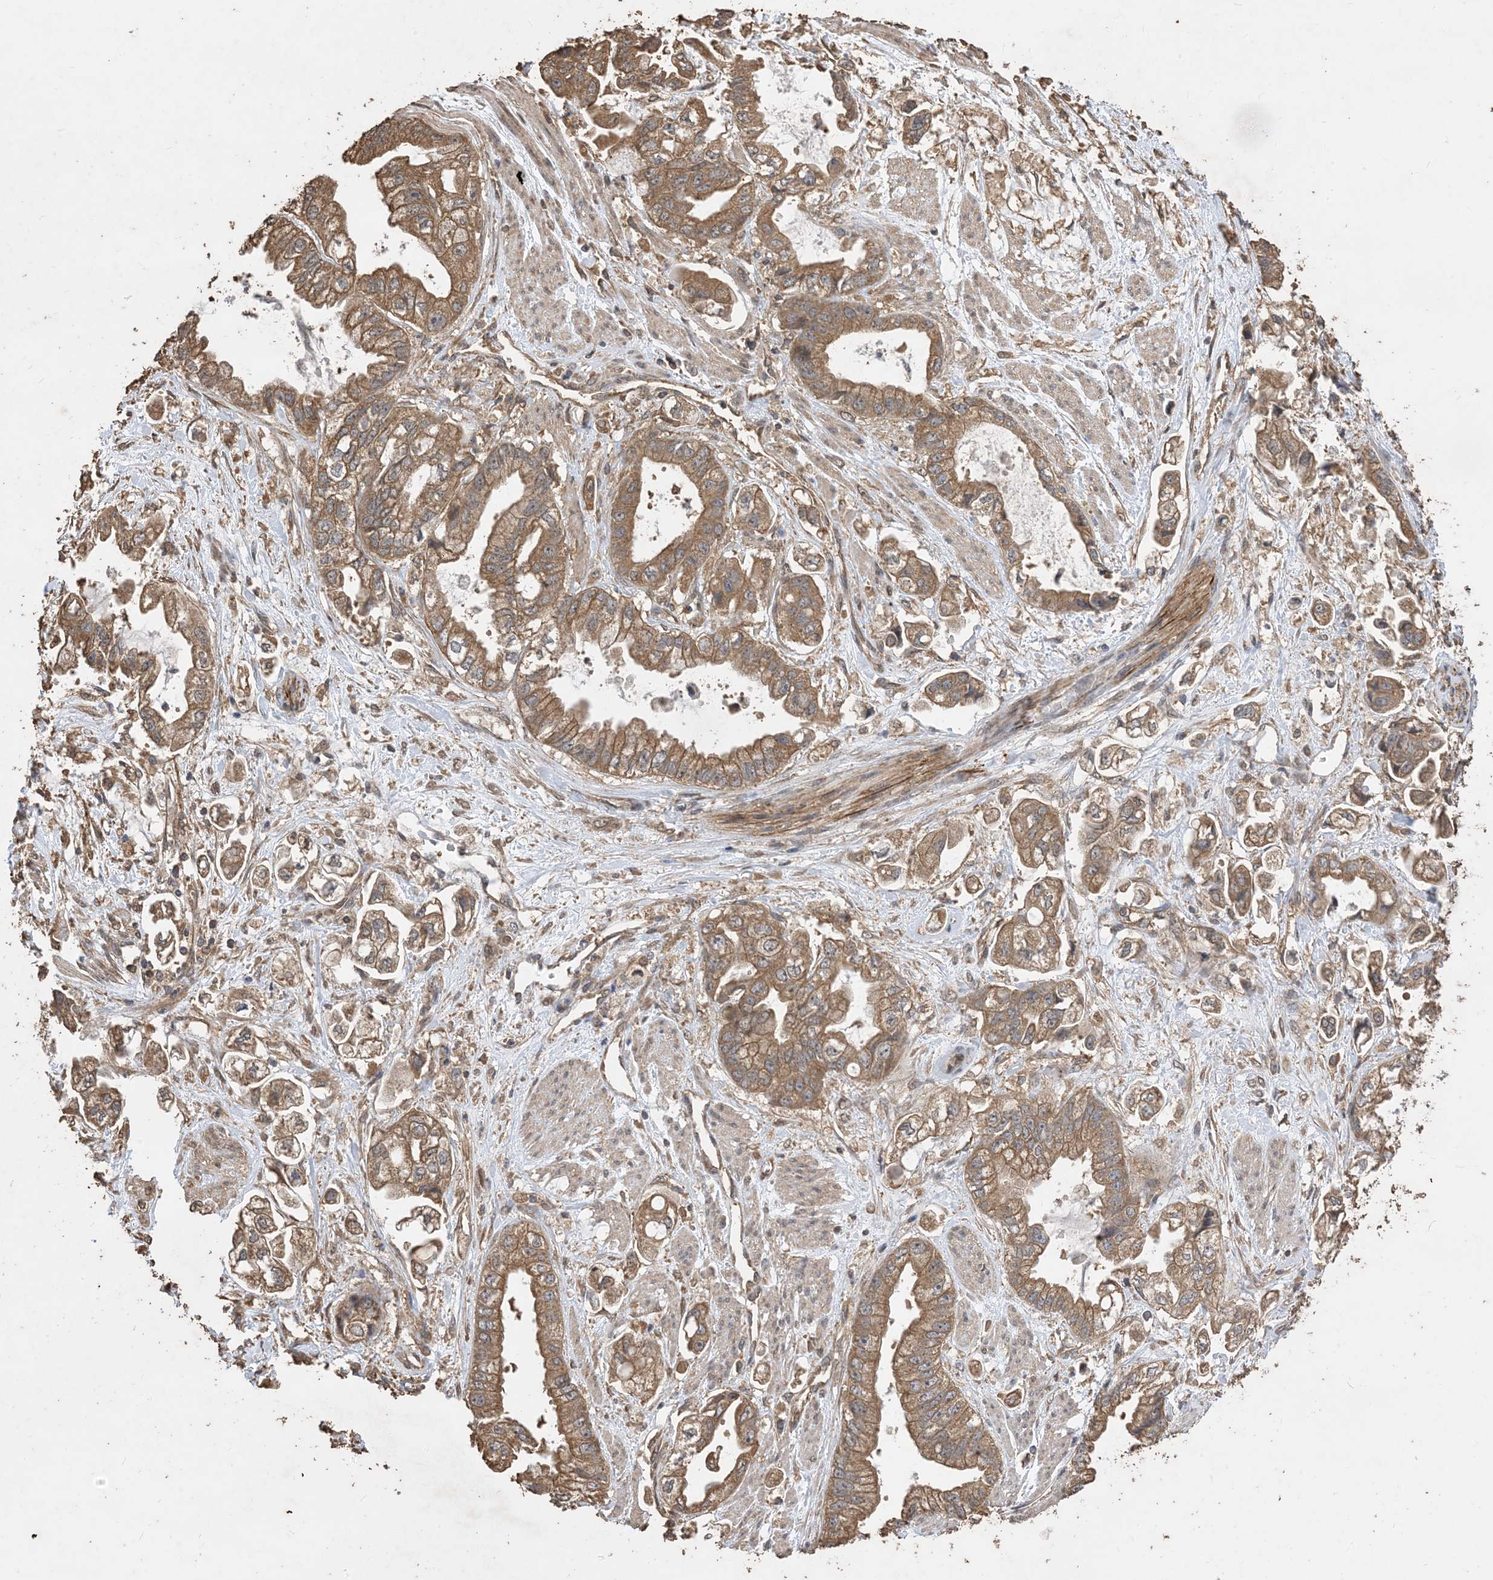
{"staining": {"intensity": "moderate", "quantity": ">75%", "location": "cytoplasmic/membranous"}, "tissue": "stomach cancer", "cell_type": "Tumor cells", "image_type": "cancer", "snomed": [{"axis": "morphology", "description": "Adenocarcinoma, NOS"}, {"axis": "topography", "description": "Stomach"}], "caption": "The immunohistochemical stain highlights moderate cytoplasmic/membranous positivity in tumor cells of stomach cancer tissue.", "gene": "ZKSCAN5", "patient": {"sex": "male", "age": 62}}